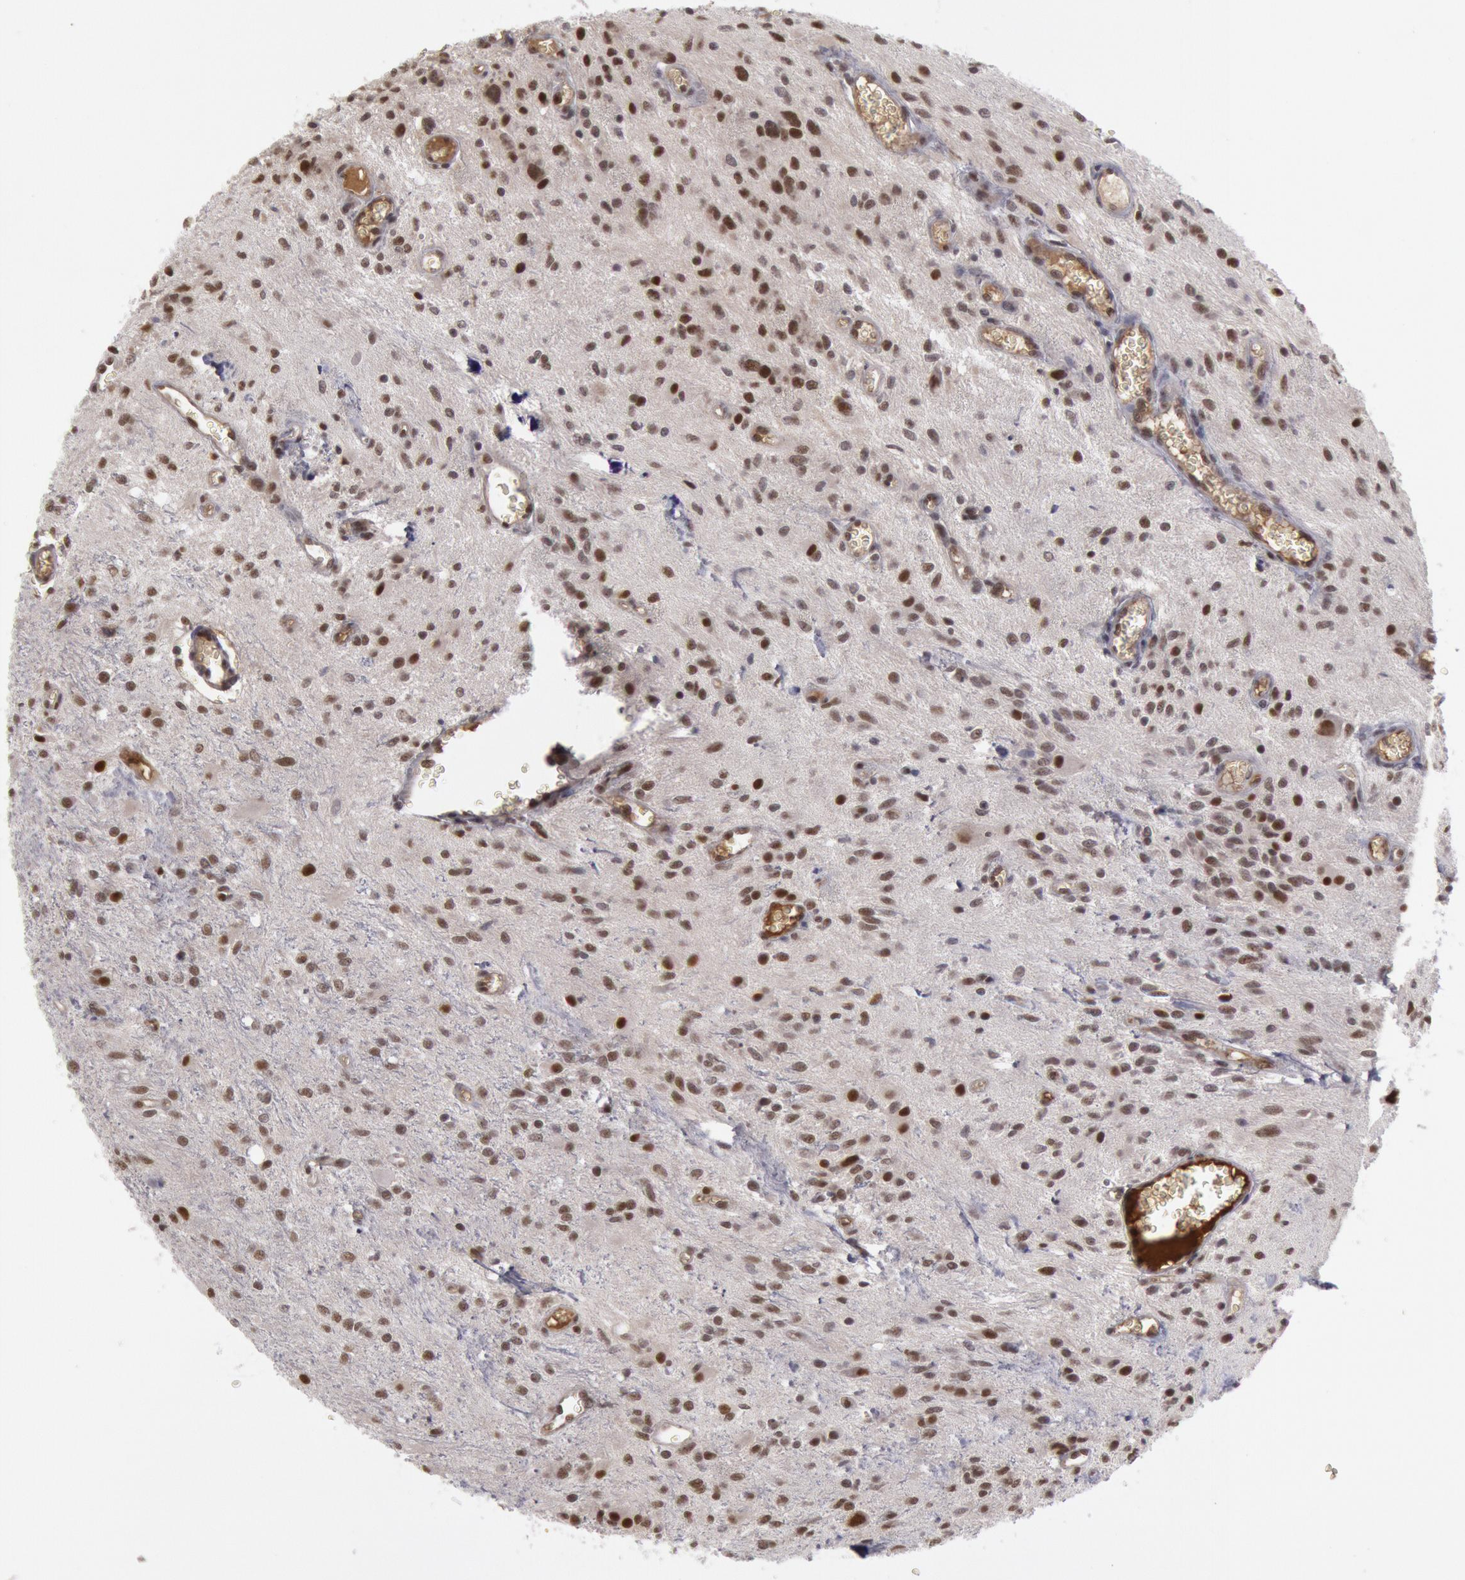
{"staining": {"intensity": "weak", "quantity": "25%-75%", "location": "nuclear"}, "tissue": "glioma", "cell_type": "Tumor cells", "image_type": "cancer", "snomed": [{"axis": "morphology", "description": "Glioma, malignant, Low grade"}, {"axis": "topography", "description": "Brain"}], "caption": "Glioma stained with a brown dye exhibits weak nuclear positive staining in approximately 25%-75% of tumor cells.", "gene": "PPP4R3B", "patient": {"sex": "female", "age": 15}}